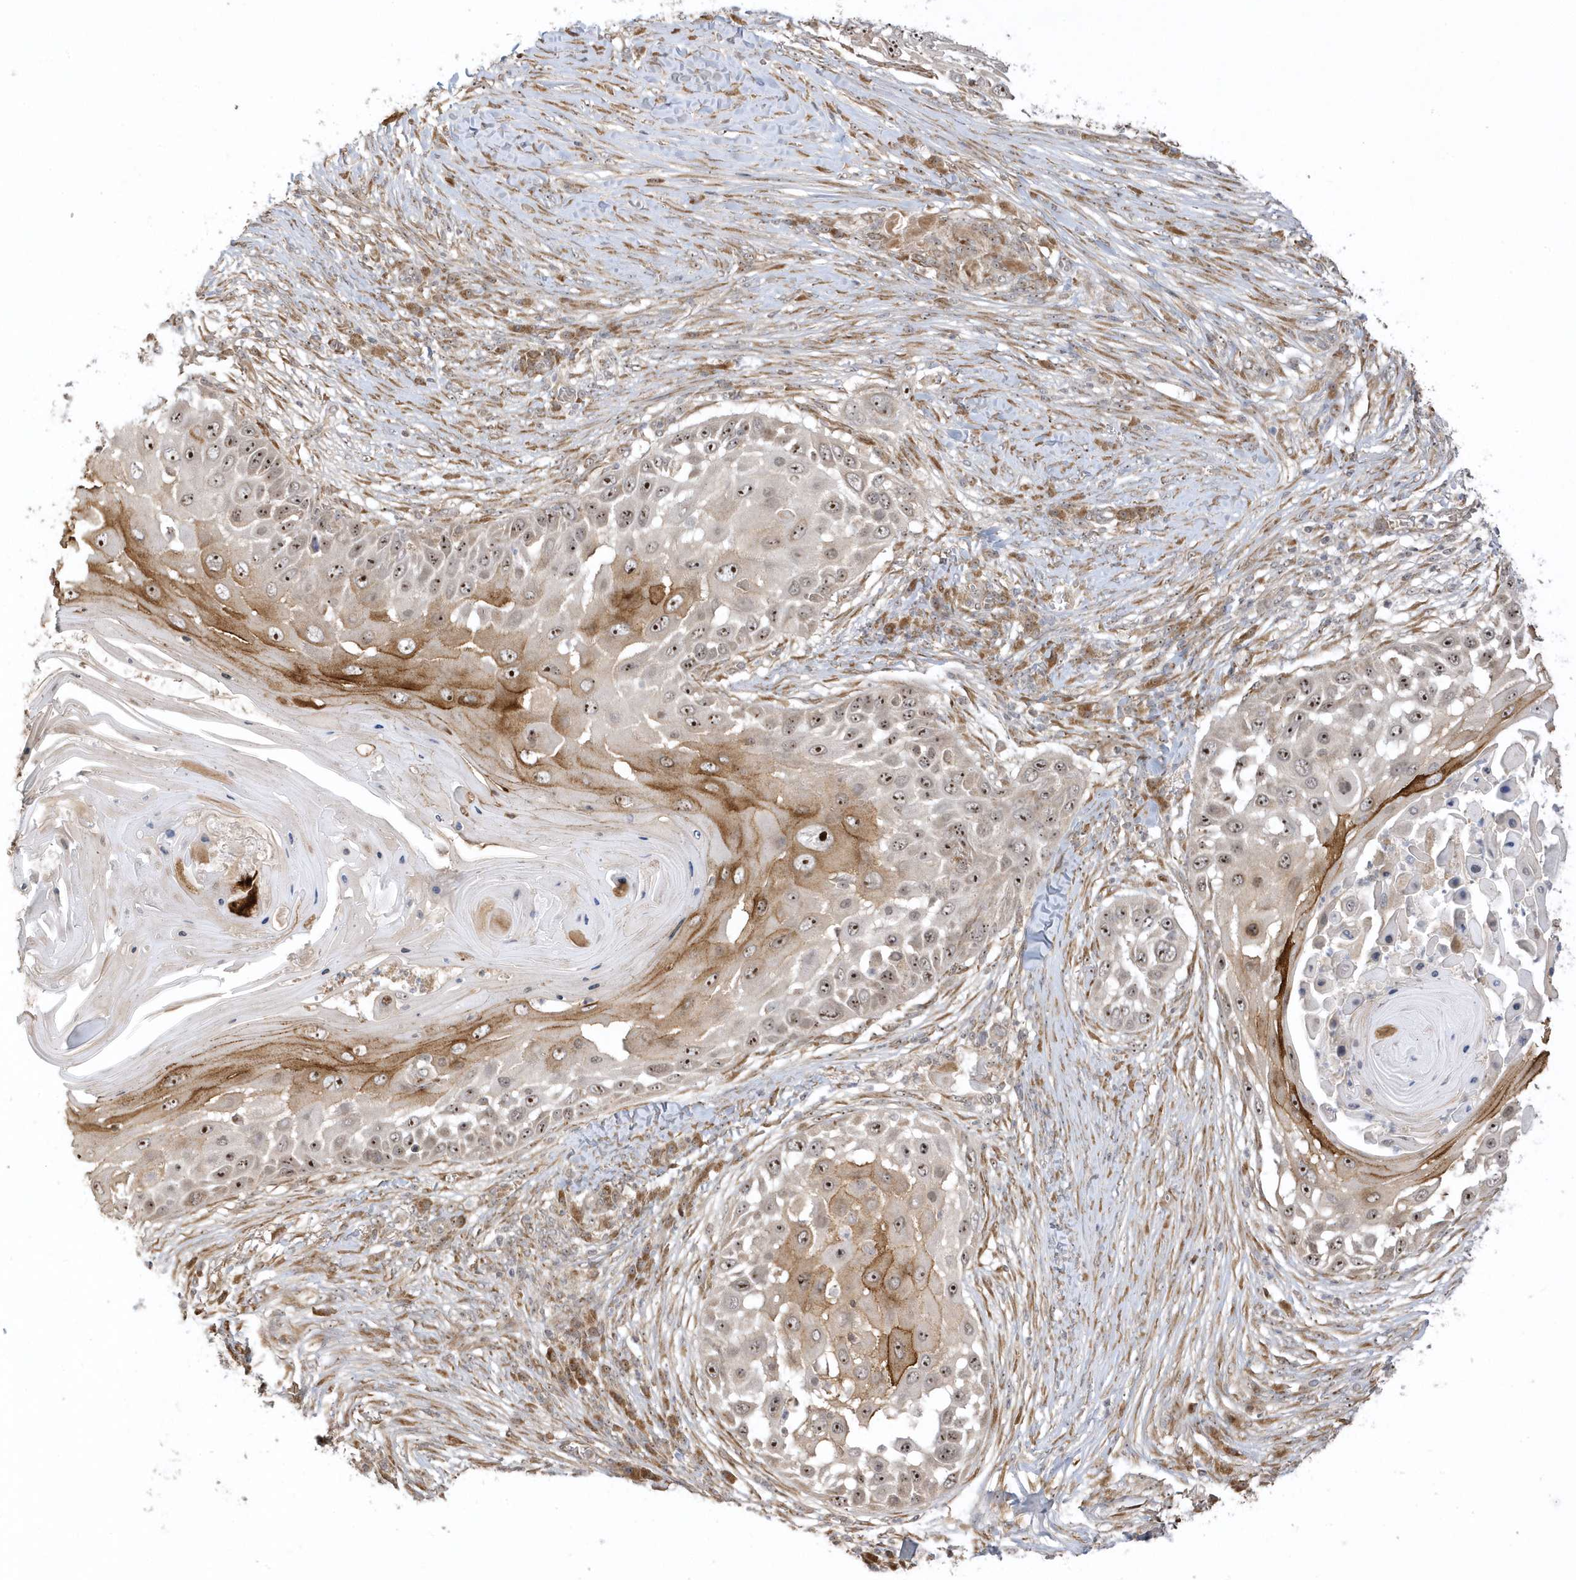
{"staining": {"intensity": "moderate", "quantity": "25%-75%", "location": "cytoplasmic/membranous,nuclear"}, "tissue": "skin cancer", "cell_type": "Tumor cells", "image_type": "cancer", "snomed": [{"axis": "morphology", "description": "Squamous cell carcinoma, NOS"}, {"axis": "topography", "description": "Skin"}], "caption": "Protein expression analysis of skin squamous cell carcinoma exhibits moderate cytoplasmic/membranous and nuclear expression in approximately 25%-75% of tumor cells.", "gene": "ECM2", "patient": {"sex": "female", "age": 44}}